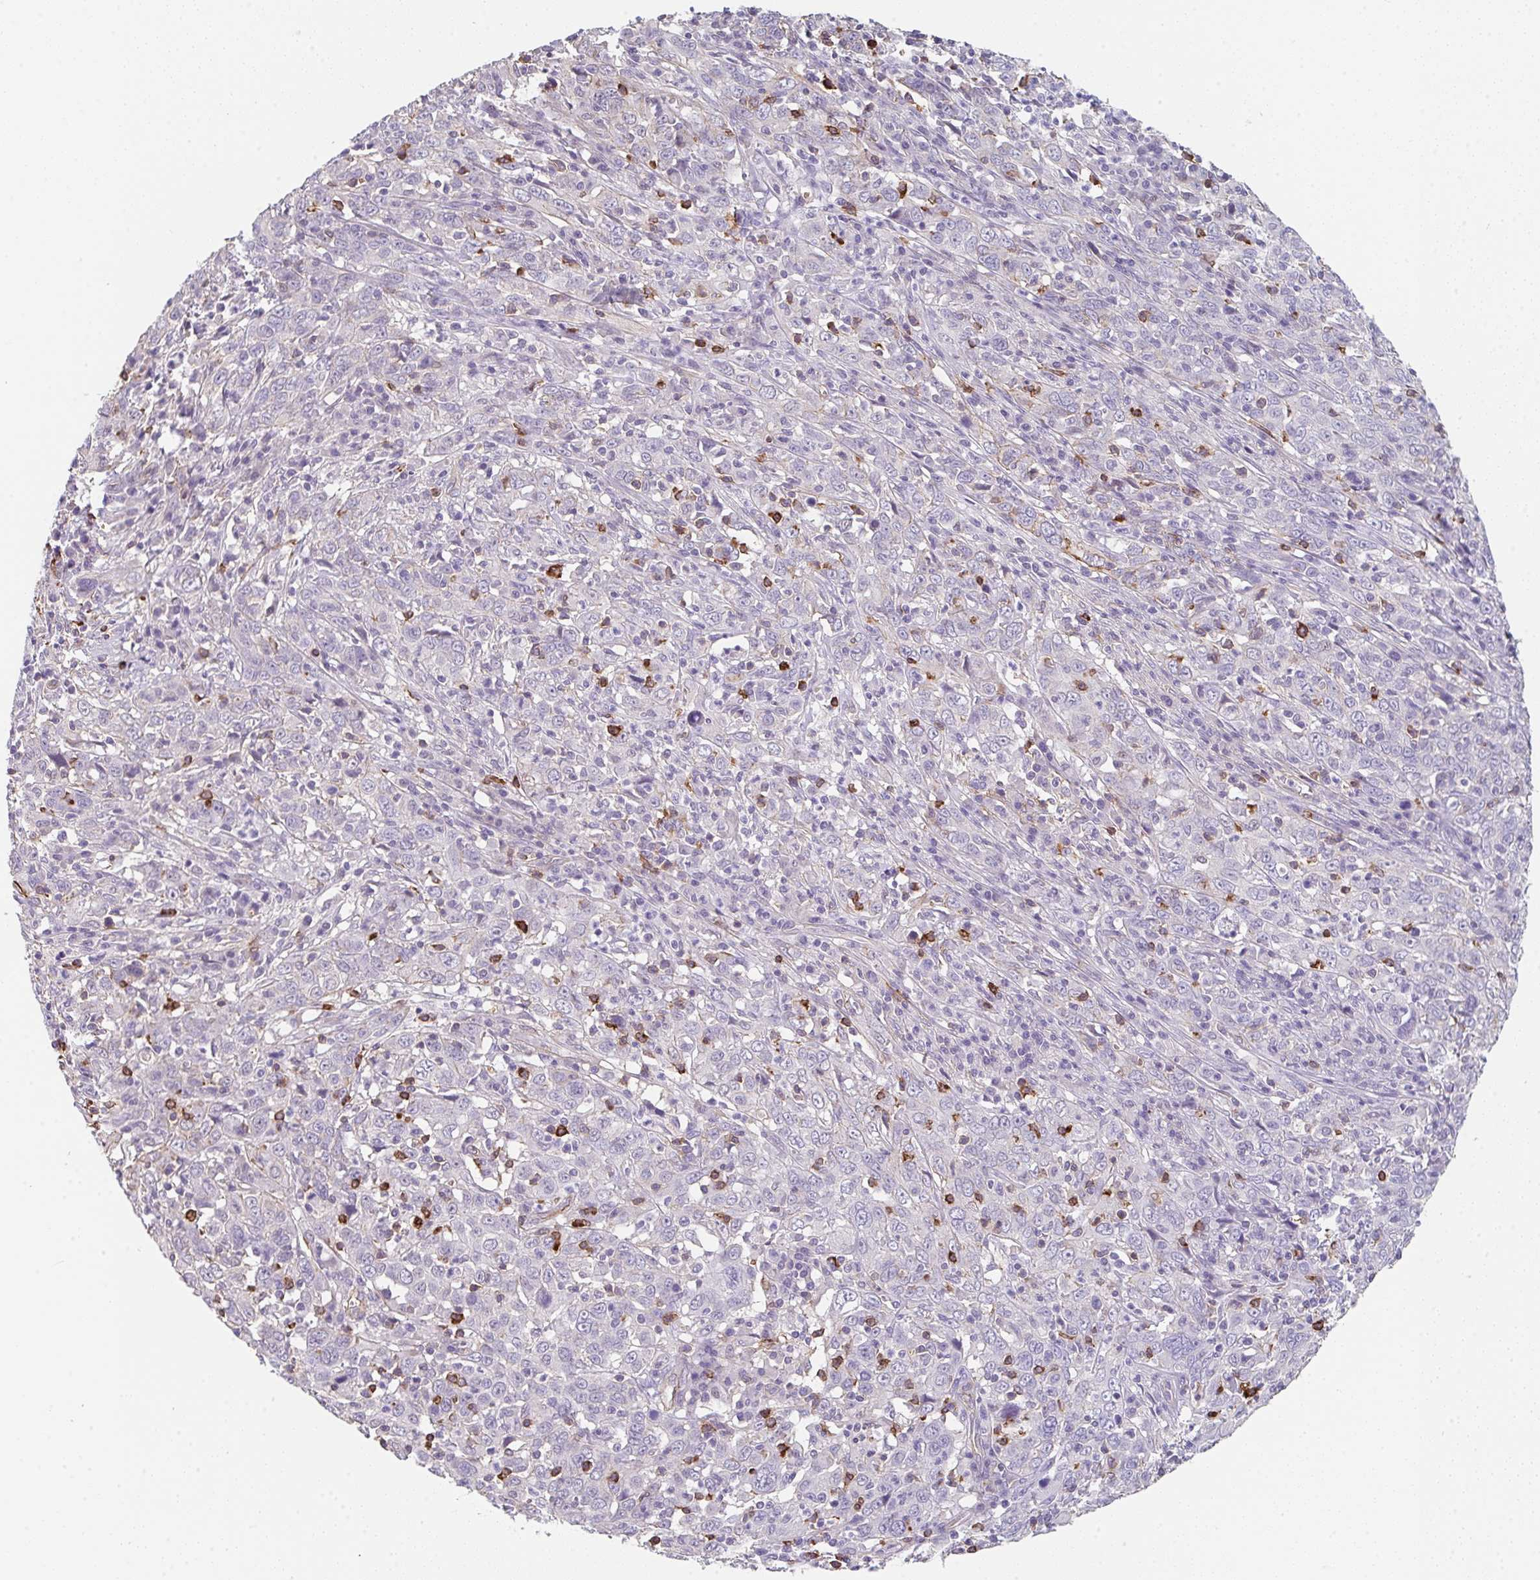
{"staining": {"intensity": "negative", "quantity": "none", "location": "none"}, "tissue": "cervical cancer", "cell_type": "Tumor cells", "image_type": "cancer", "snomed": [{"axis": "morphology", "description": "Squamous cell carcinoma, NOS"}, {"axis": "topography", "description": "Cervix"}], "caption": "This is a image of immunohistochemistry staining of squamous cell carcinoma (cervical), which shows no positivity in tumor cells.", "gene": "DBN1", "patient": {"sex": "female", "age": 46}}